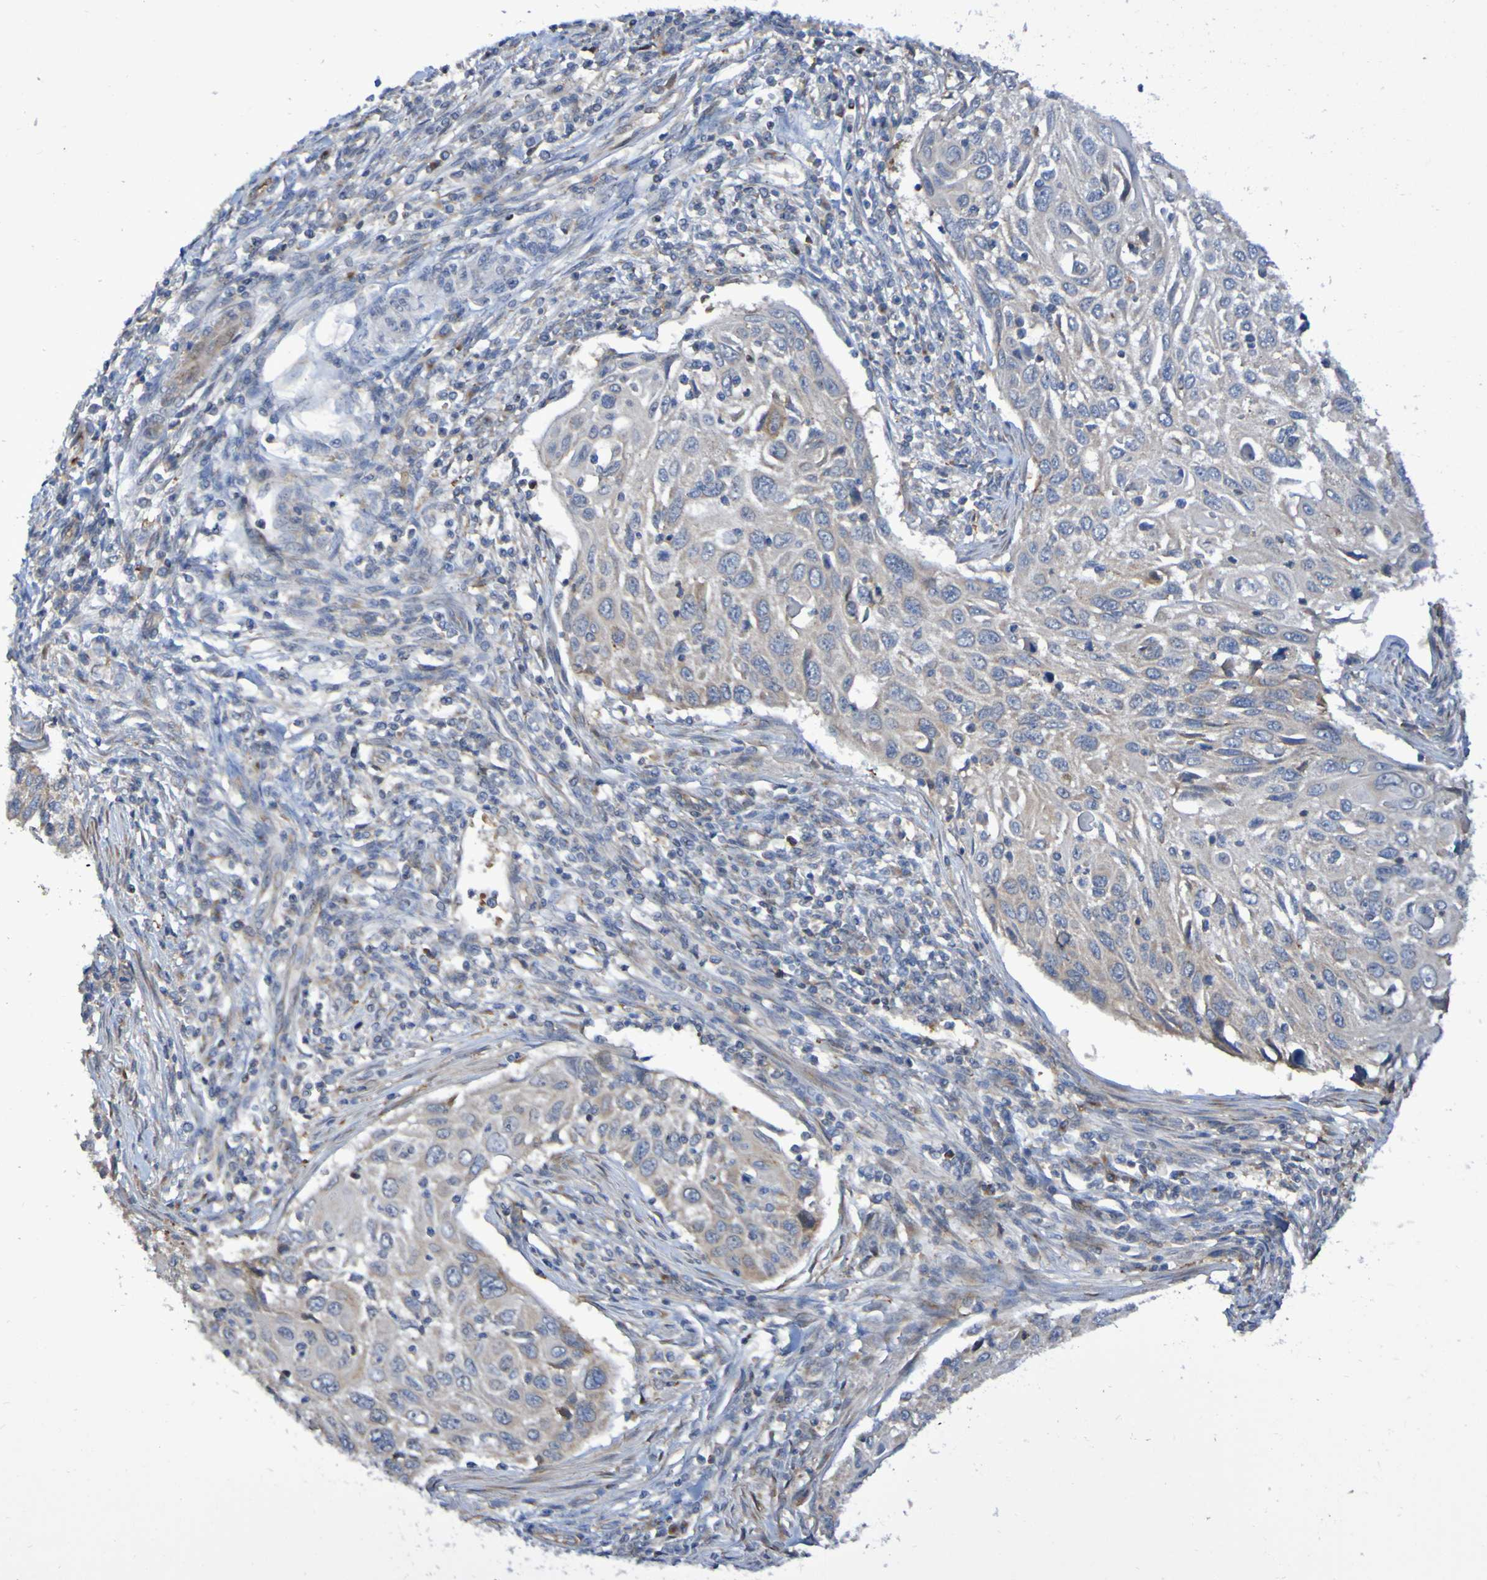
{"staining": {"intensity": "weak", "quantity": "25%-75%", "location": "cytoplasmic/membranous"}, "tissue": "cervical cancer", "cell_type": "Tumor cells", "image_type": "cancer", "snomed": [{"axis": "morphology", "description": "Squamous cell carcinoma, NOS"}, {"axis": "topography", "description": "Cervix"}], "caption": "This is a histology image of immunohistochemistry staining of cervical squamous cell carcinoma, which shows weak expression in the cytoplasmic/membranous of tumor cells.", "gene": "LMBRD2", "patient": {"sex": "female", "age": 70}}